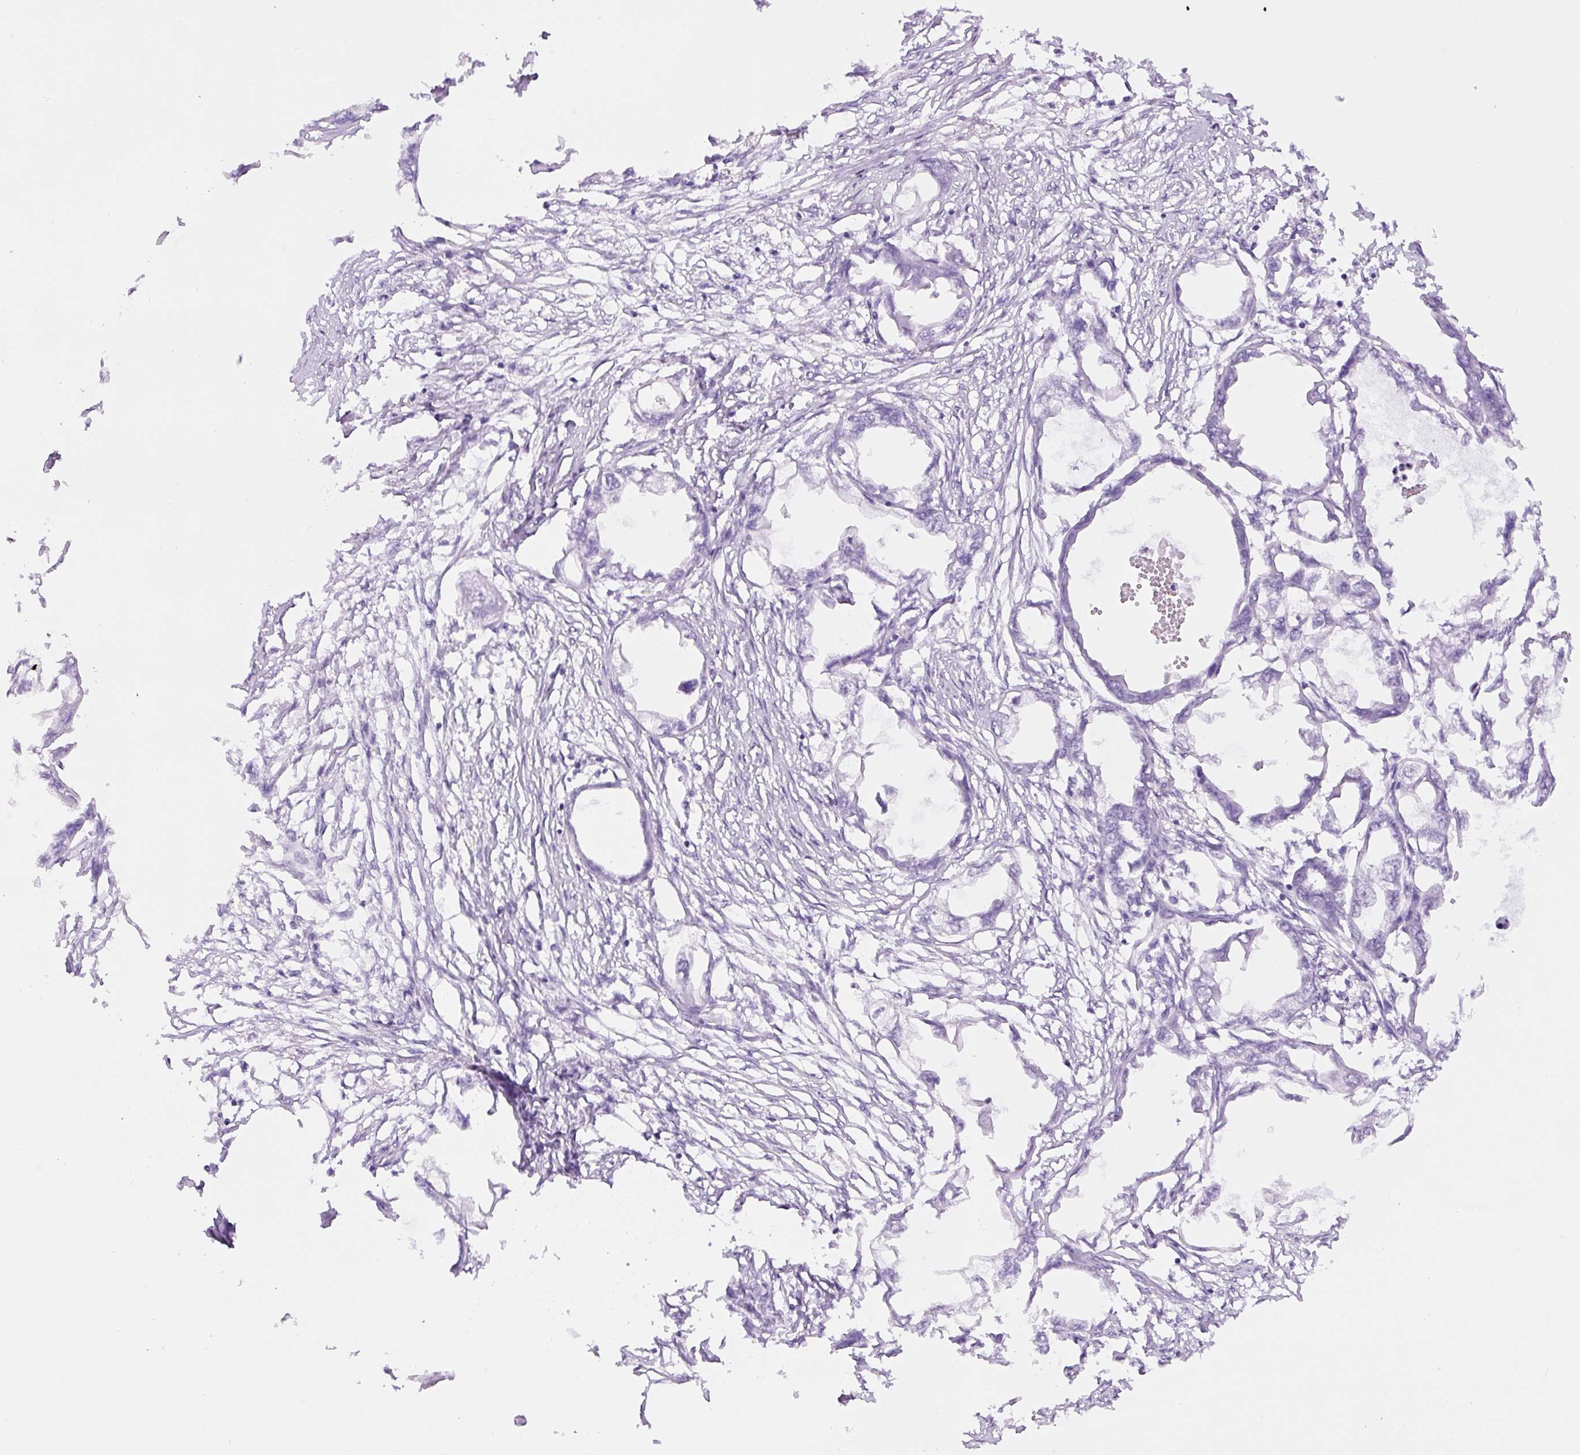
{"staining": {"intensity": "negative", "quantity": "none", "location": "none"}, "tissue": "endometrial cancer", "cell_type": "Tumor cells", "image_type": "cancer", "snomed": [{"axis": "morphology", "description": "Adenocarcinoma, NOS"}, {"axis": "morphology", "description": "Adenocarcinoma, metastatic, NOS"}, {"axis": "topography", "description": "Adipose tissue"}, {"axis": "topography", "description": "Endometrium"}], "caption": "Immunohistochemistry micrograph of neoplastic tissue: endometrial cancer stained with DAB (3,3'-diaminobenzidine) shows no significant protein staining in tumor cells.", "gene": "RSPO4", "patient": {"sex": "female", "age": 67}}